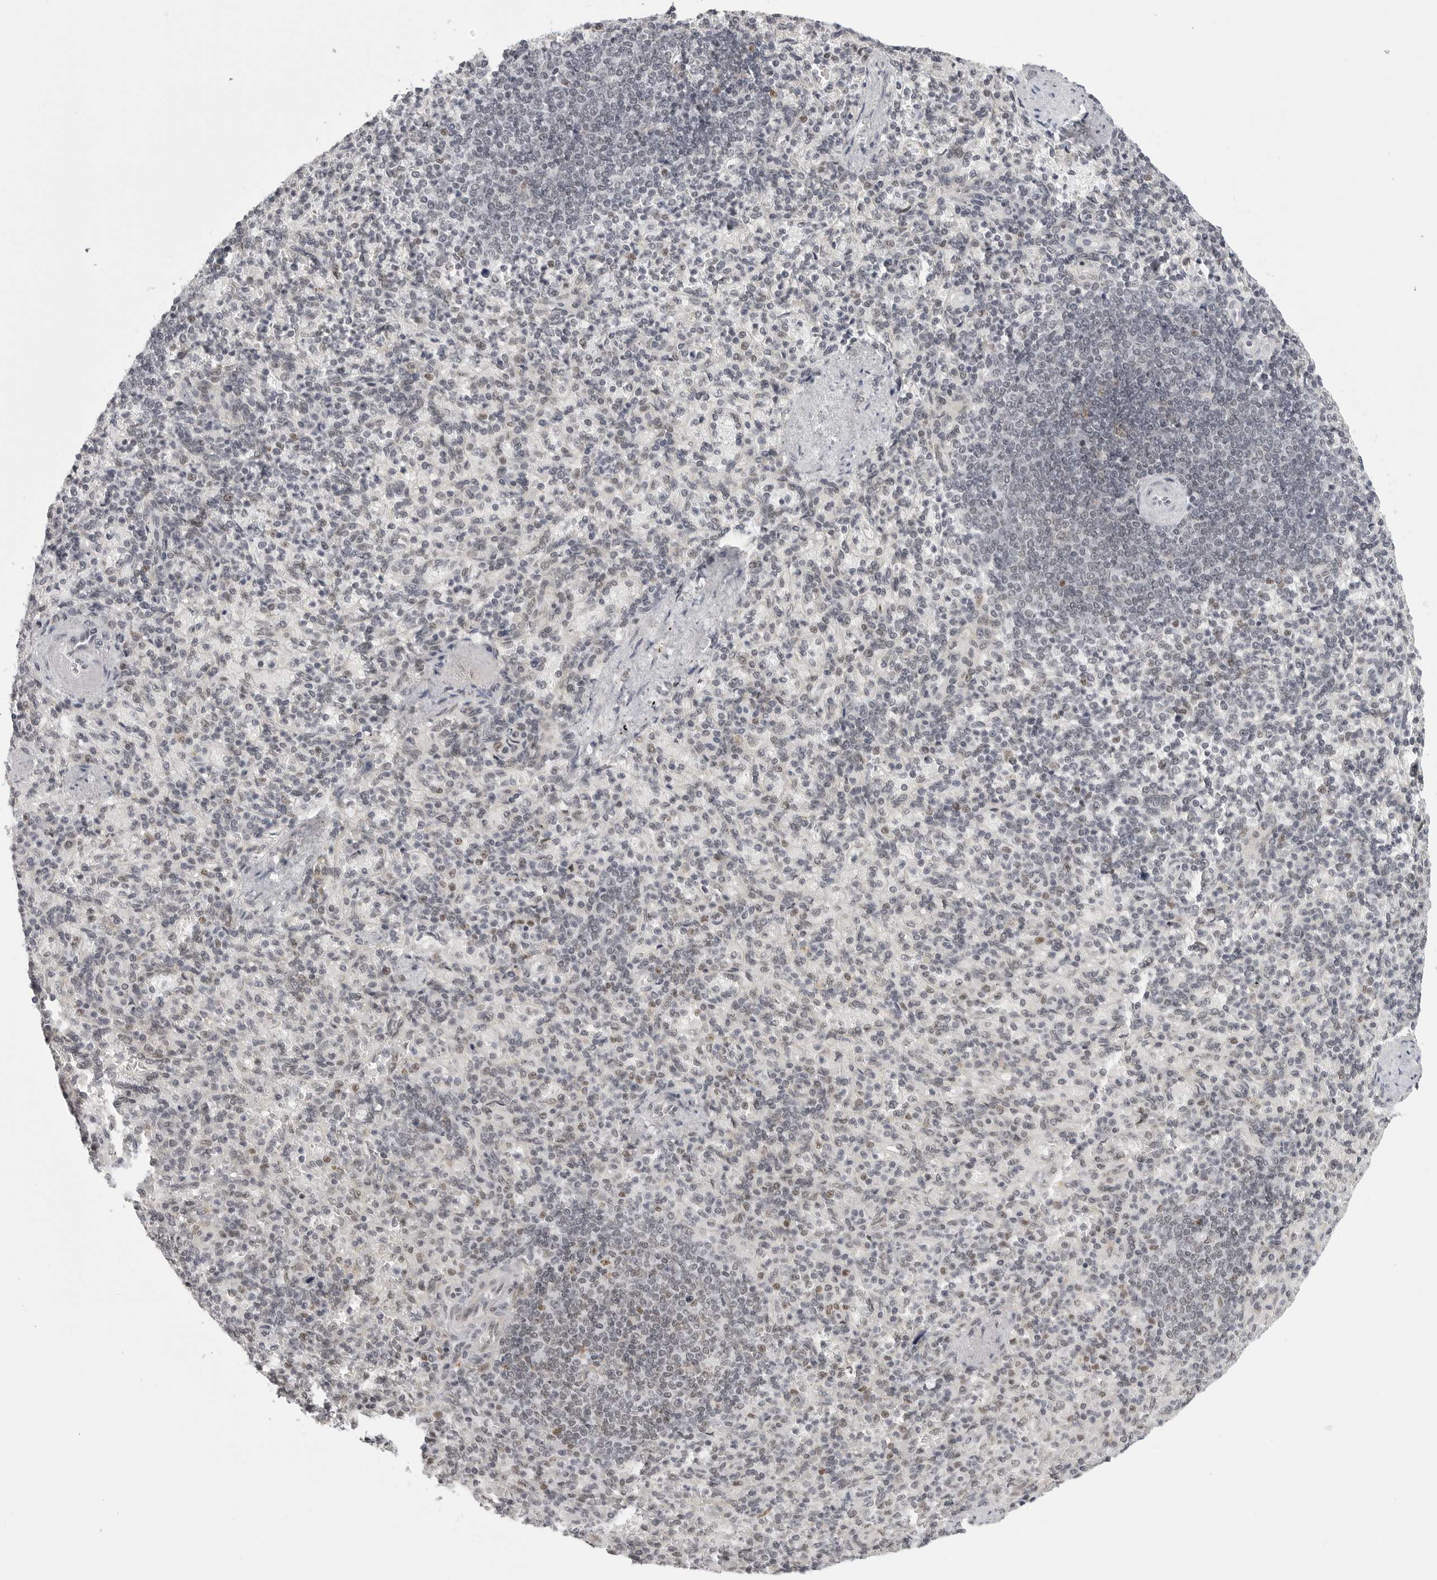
{"staining": {"intensity": "negative", "quantity": "none", "location": "none"}, "tissue": "spleen", "cell_type": "Cells in red pulp", "image_type": "normal", "snomed": [{"axis": "morphology", "description": "Normal tissue, NOS"}, {"axis": "topography", "description": "Spleen"}], "caption": "IHC histopathology image of normal spleen: spleen stained with DAB shows no significant protein staining in cells in red pulp.", "gene": "PRDM10", "patient": {"sex": "female", "age": 74}}